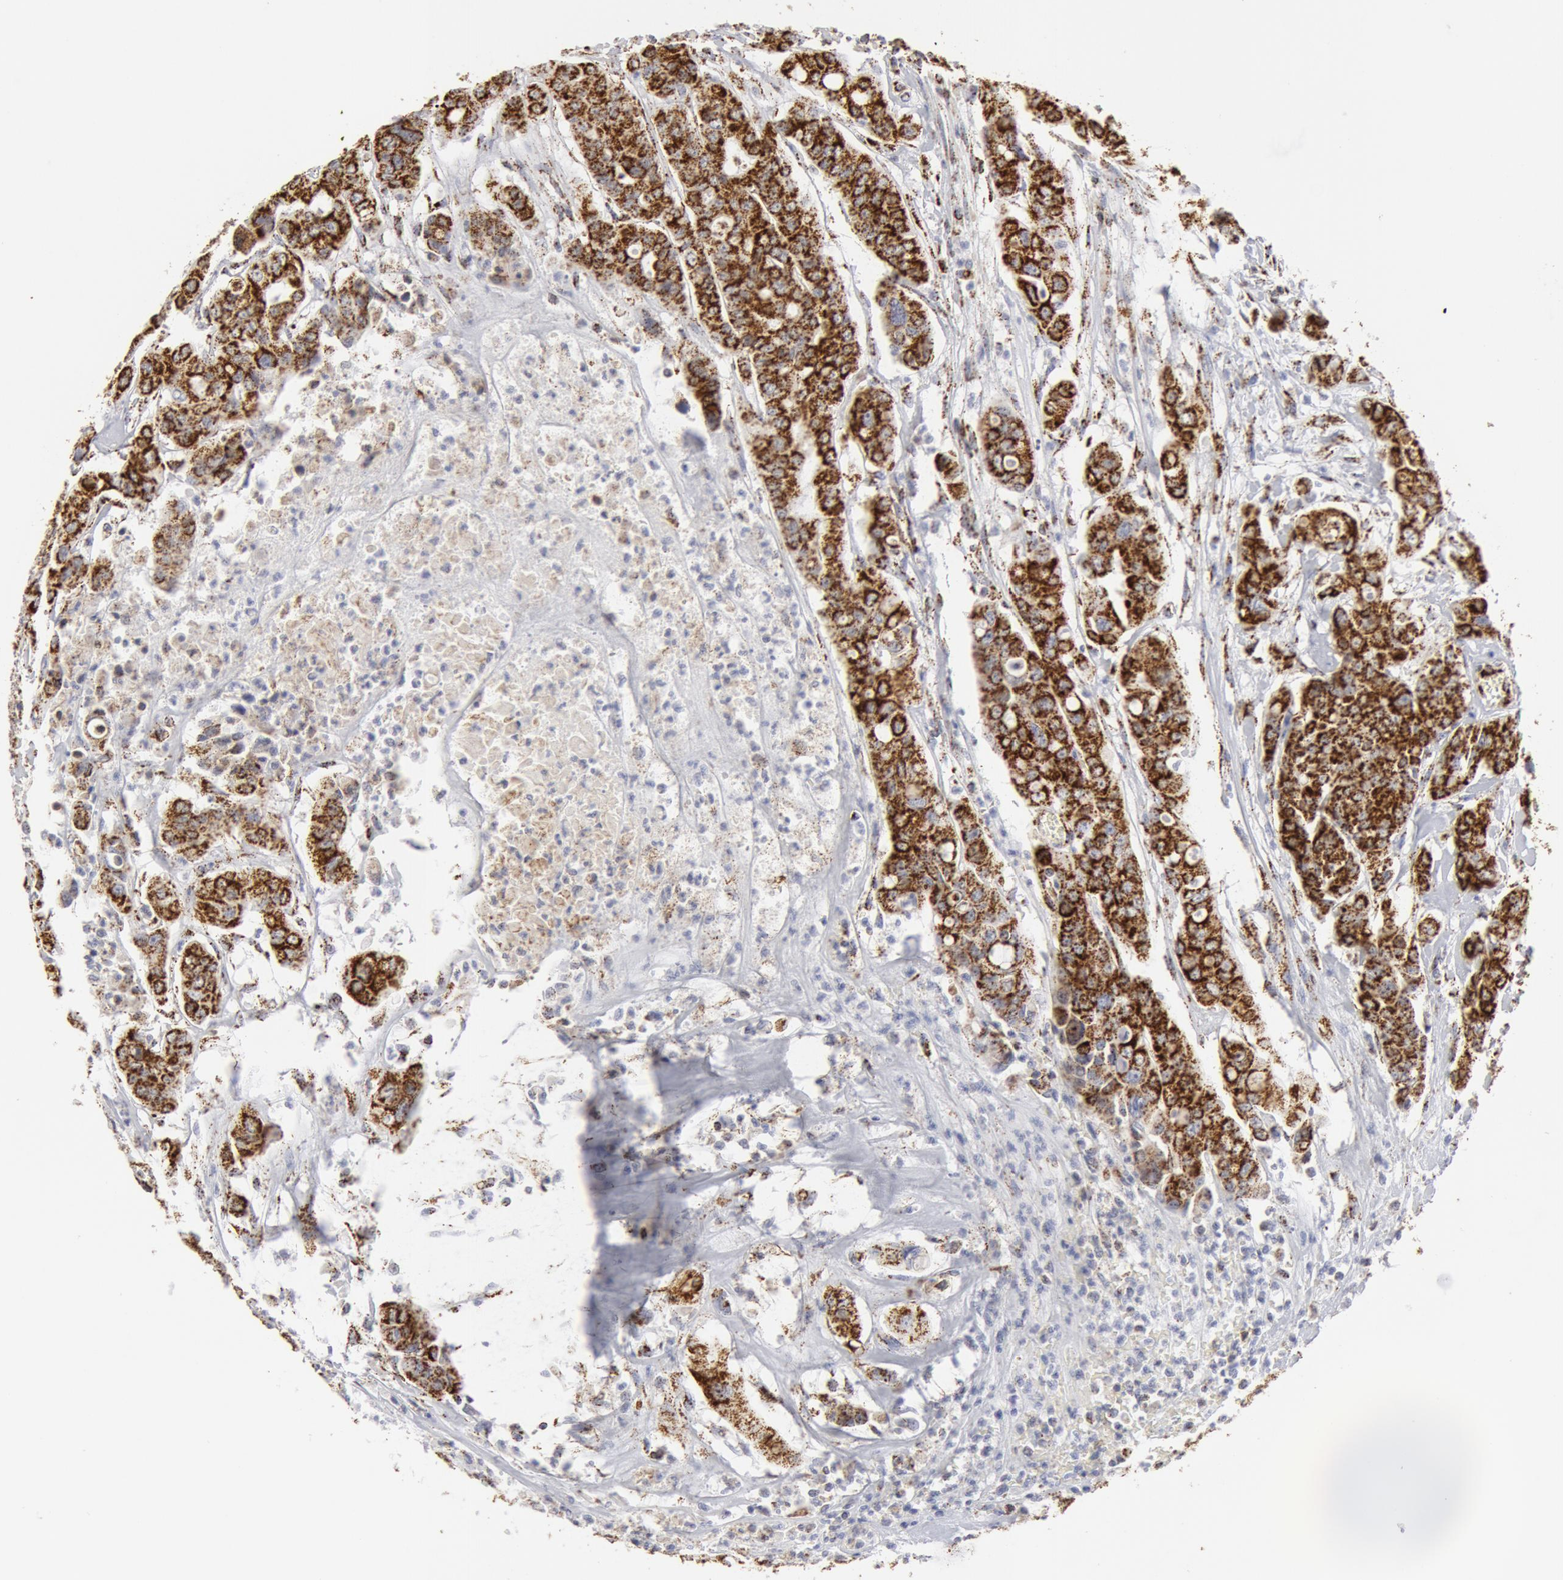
{"staining": {"intensity": "strong", "quantity": ">75%", "location": "cytoplasmic/membranous"}, "tissue": "colorectal cancer", "cell_type": "Tumor cells", "image_type": "cancer", "snomed": [{"axis": "morphology", "description": "Adenocarcinoma, NOS"}, {"axis": "topography", "description": "Colon"}], "caption": "Approximately >75% of tumor cells in human colorectal adenocarcinoma demonstrate strong cytoplasmic/membranous protein staining as visualized by brown immunohistochemical staining.", "gene": "ATP5F1B", "patient": {"sex": "female", "age": 70}}